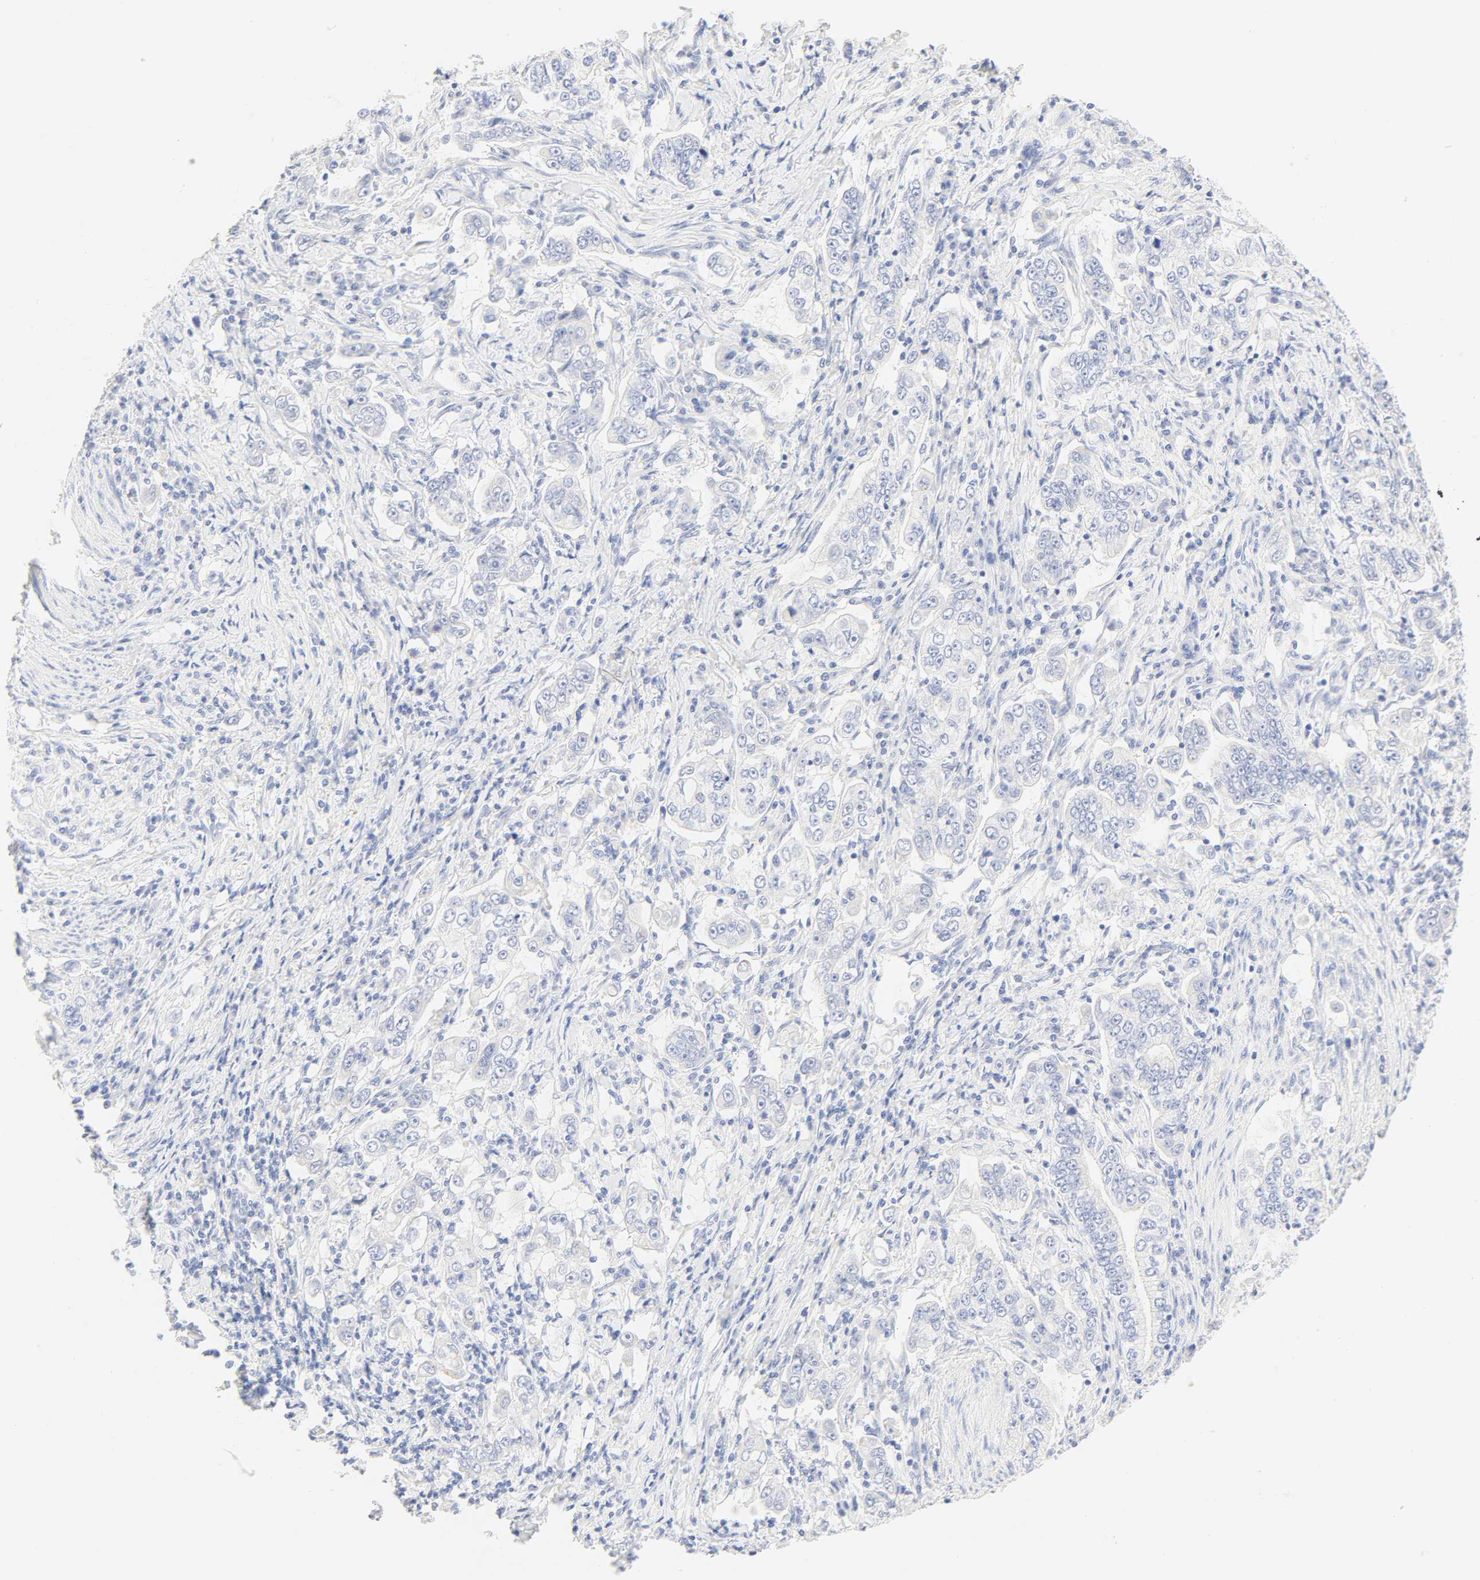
{"staining": {"intensity": "negative", "quantity": "none", "location": "none"}, "tissue": "stomach cancer", "cell_type": "Tumor cells", "image_type": "cancer", "snomed": [{"axis": "morphology", "description": "Adenocarcinoma, NOS"}, {"axis": "topography", "description": "Stomach, lower"}], "caption": "Protein analysis of stomach cancer exhibits no significant expression in tumor cells. (Stains: DAB (3,3'-diaminobenzidine) immunohistochemistry (IHC) with hematoxylin counter stain, Microscopy: brightfield microscopy at high magnification).", "gene": "SLCO1B3", "patient": {"sex": "female", "age": 72}}